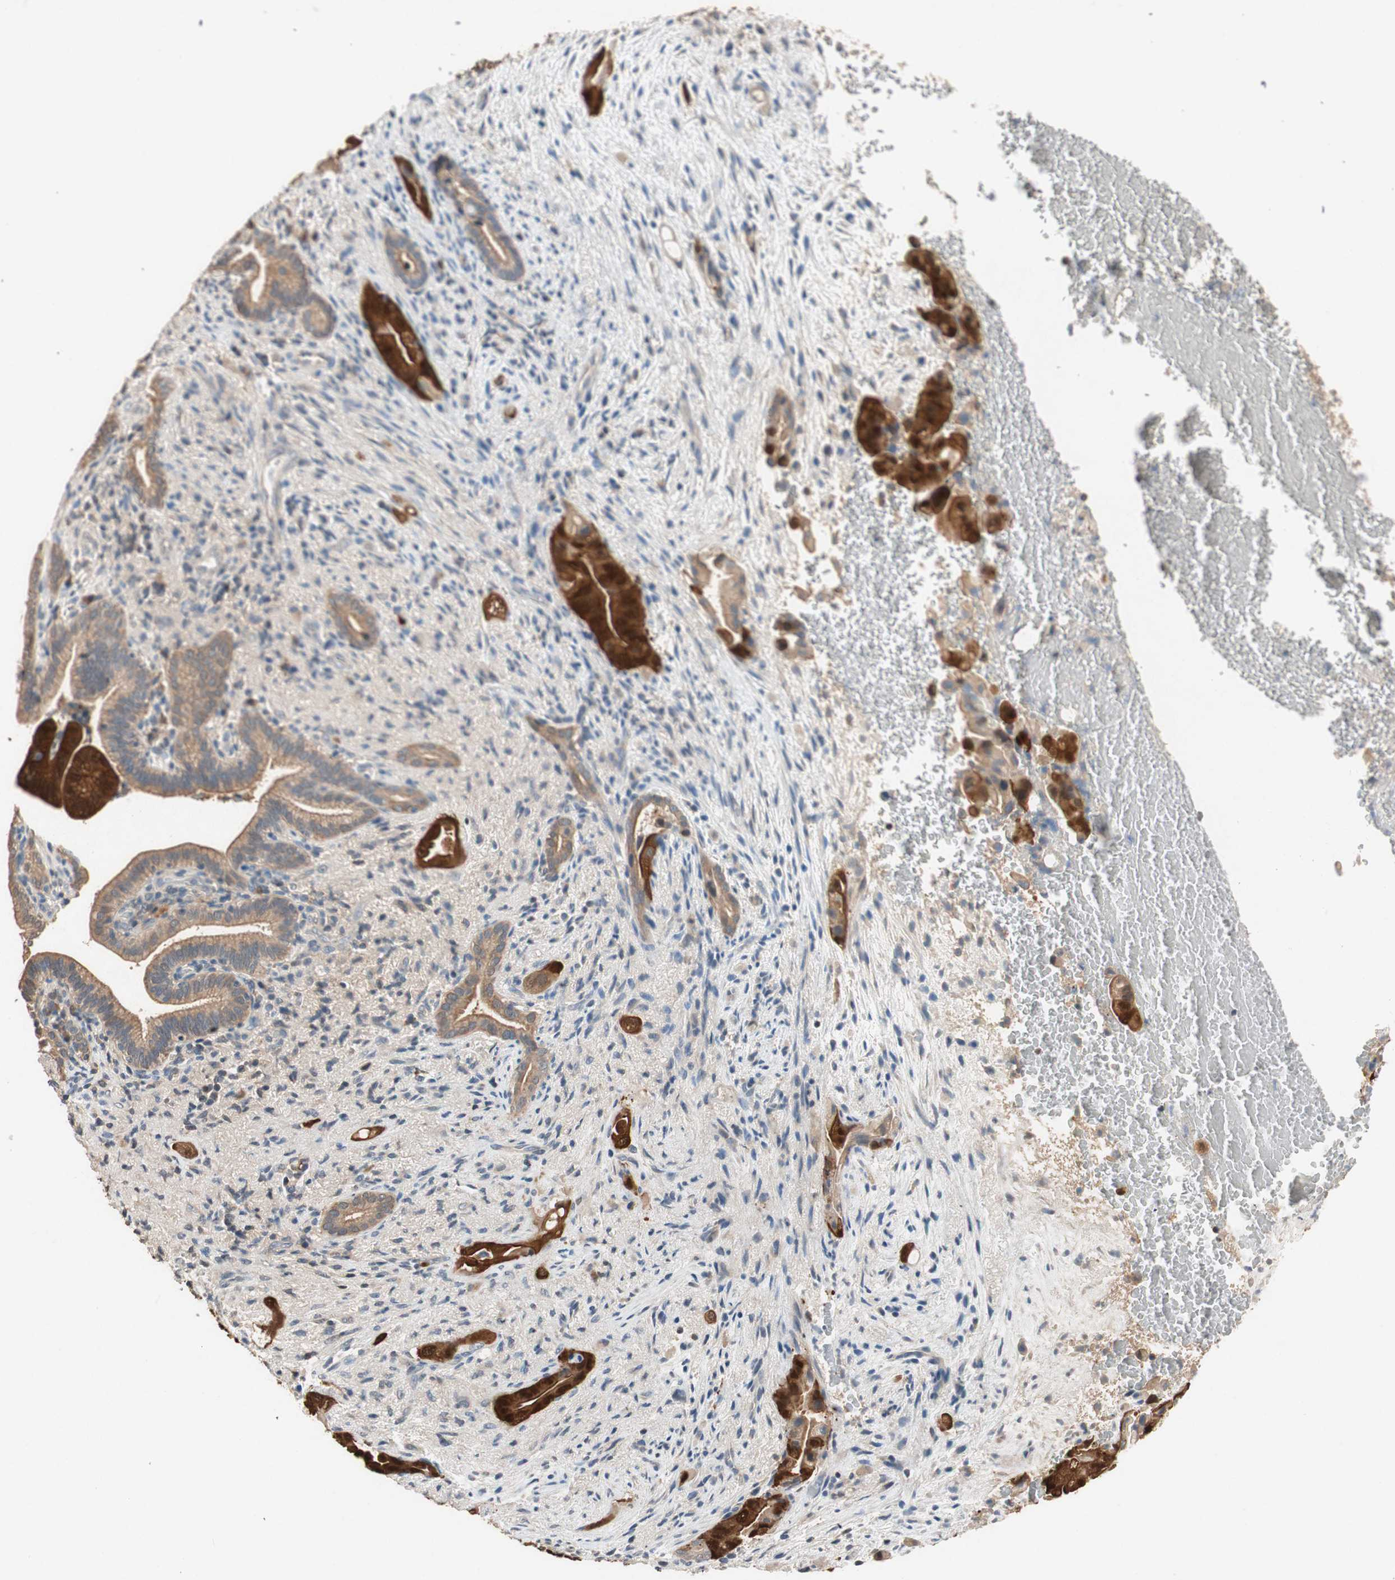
{"staining": {"intensity": "strong", "quantity": "25%-75%", "location": "cytoplasmic/membranous,nuclear"}, "tissue": "liver cancer", "cell_type": "Tumor cells", "image_type": "cancer", "snomed": [{"axis": "morphology", "description": "Cholangiocarcinoma"}, {"axis": "topography", "description": "Liver"}], "caption": "Liver cancer (cholangiocarcinoma) stained with DAB IHC reveals high levels of strong cytoplasmic/membranous and nuclear expression in about 25%-75% of tumor cells.", "gene": "SERPINB5", "patient": {"sex": "female", "age": 68}}